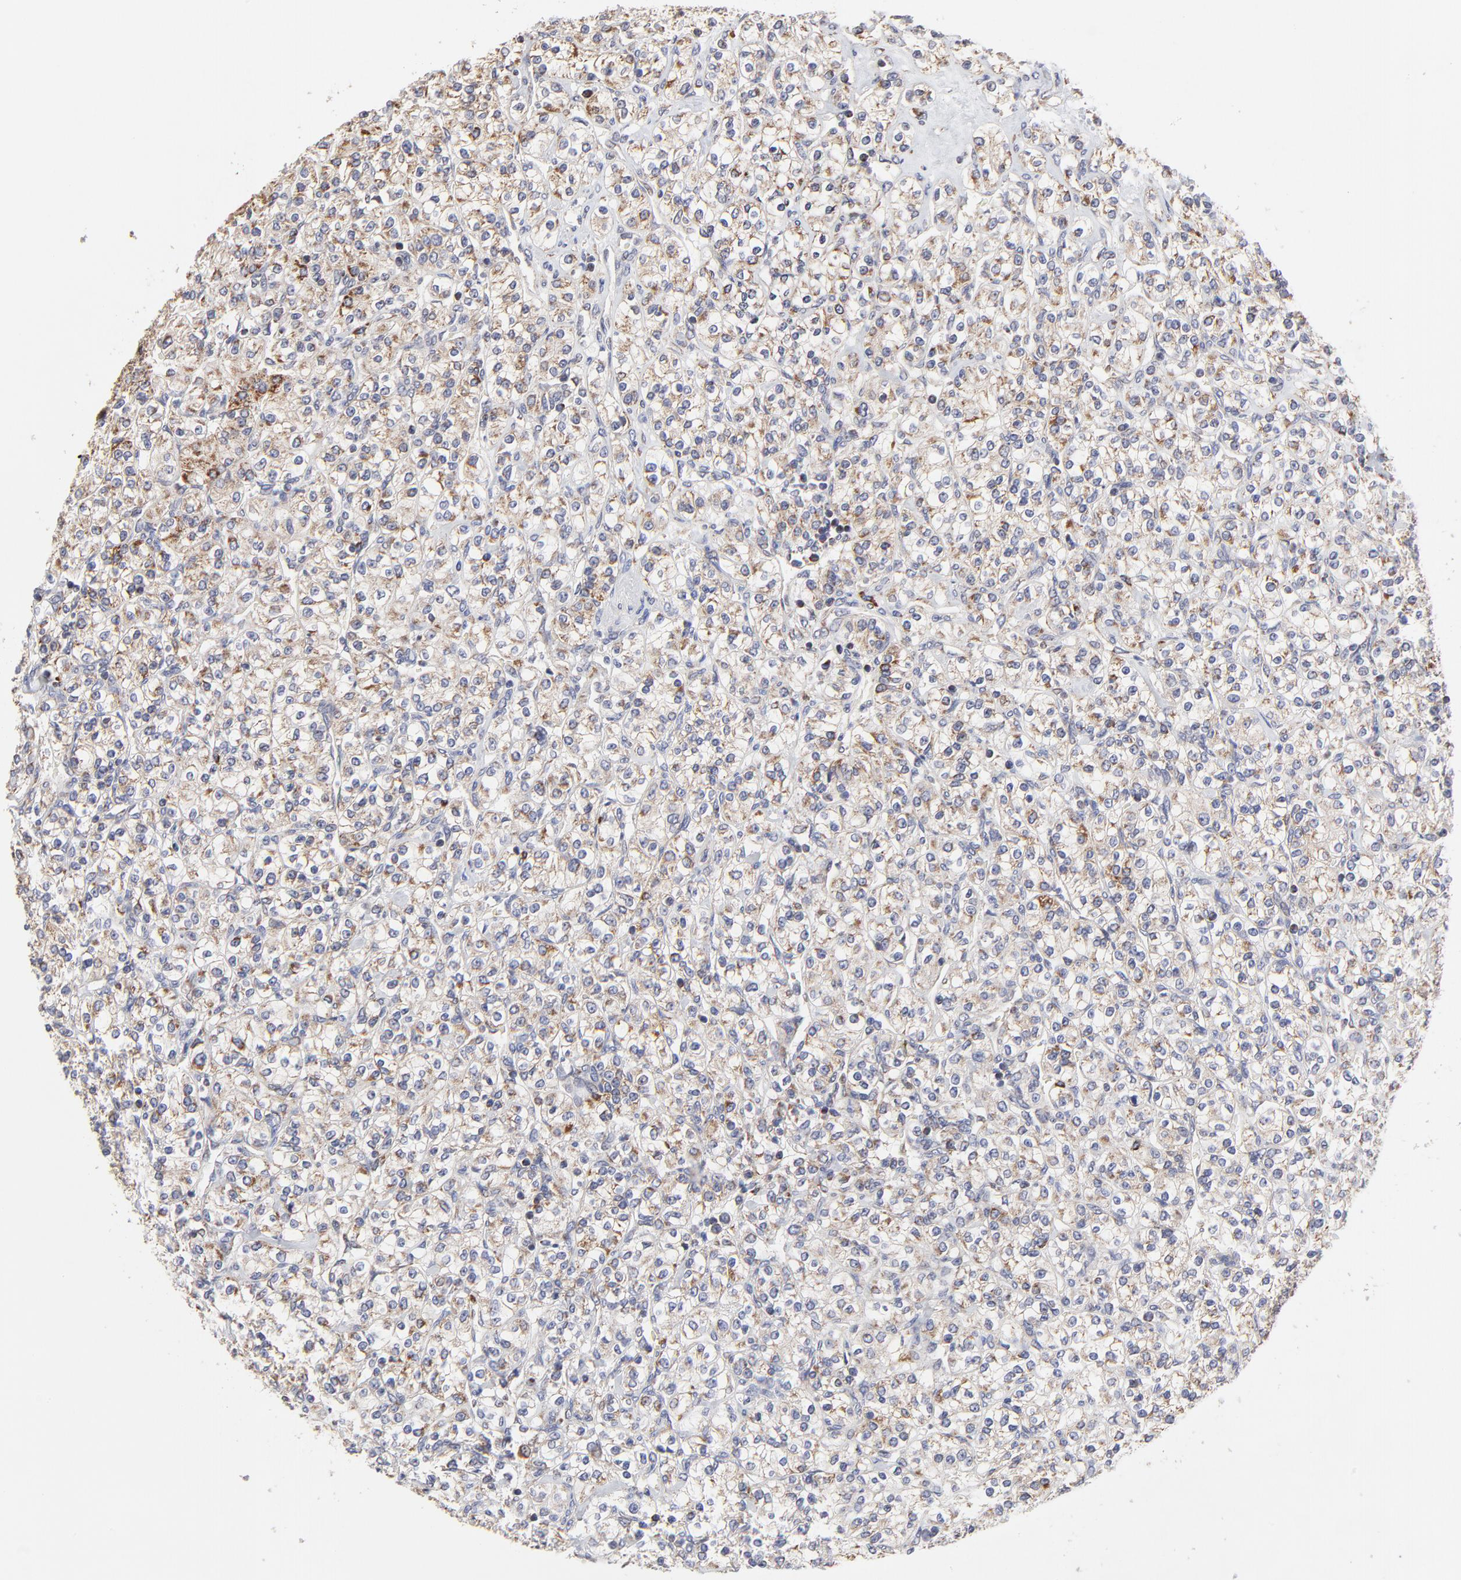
{"staining": {"intensity": "negative", "quantity": "none", "location": "none"}, "tissue": "renal cancer", "cell_type": "Tumor cells", "image_type": "cancer", "snomed": [{"axis": "morphology", "description": "Adenocarcinoma, NOS"}, {"axis": "topography", "description": "Kidney"}], "caption": "Immunohistochemistry micrograph of neoplastic tissue: human adenocarcinoma (renal) stained with DAB (3,3'-diaminobenzidine) demonstrates no significant protein expression in tumor cells.", "gene": "ZNF550", "patient": {"sex": "male", "age": 77}}